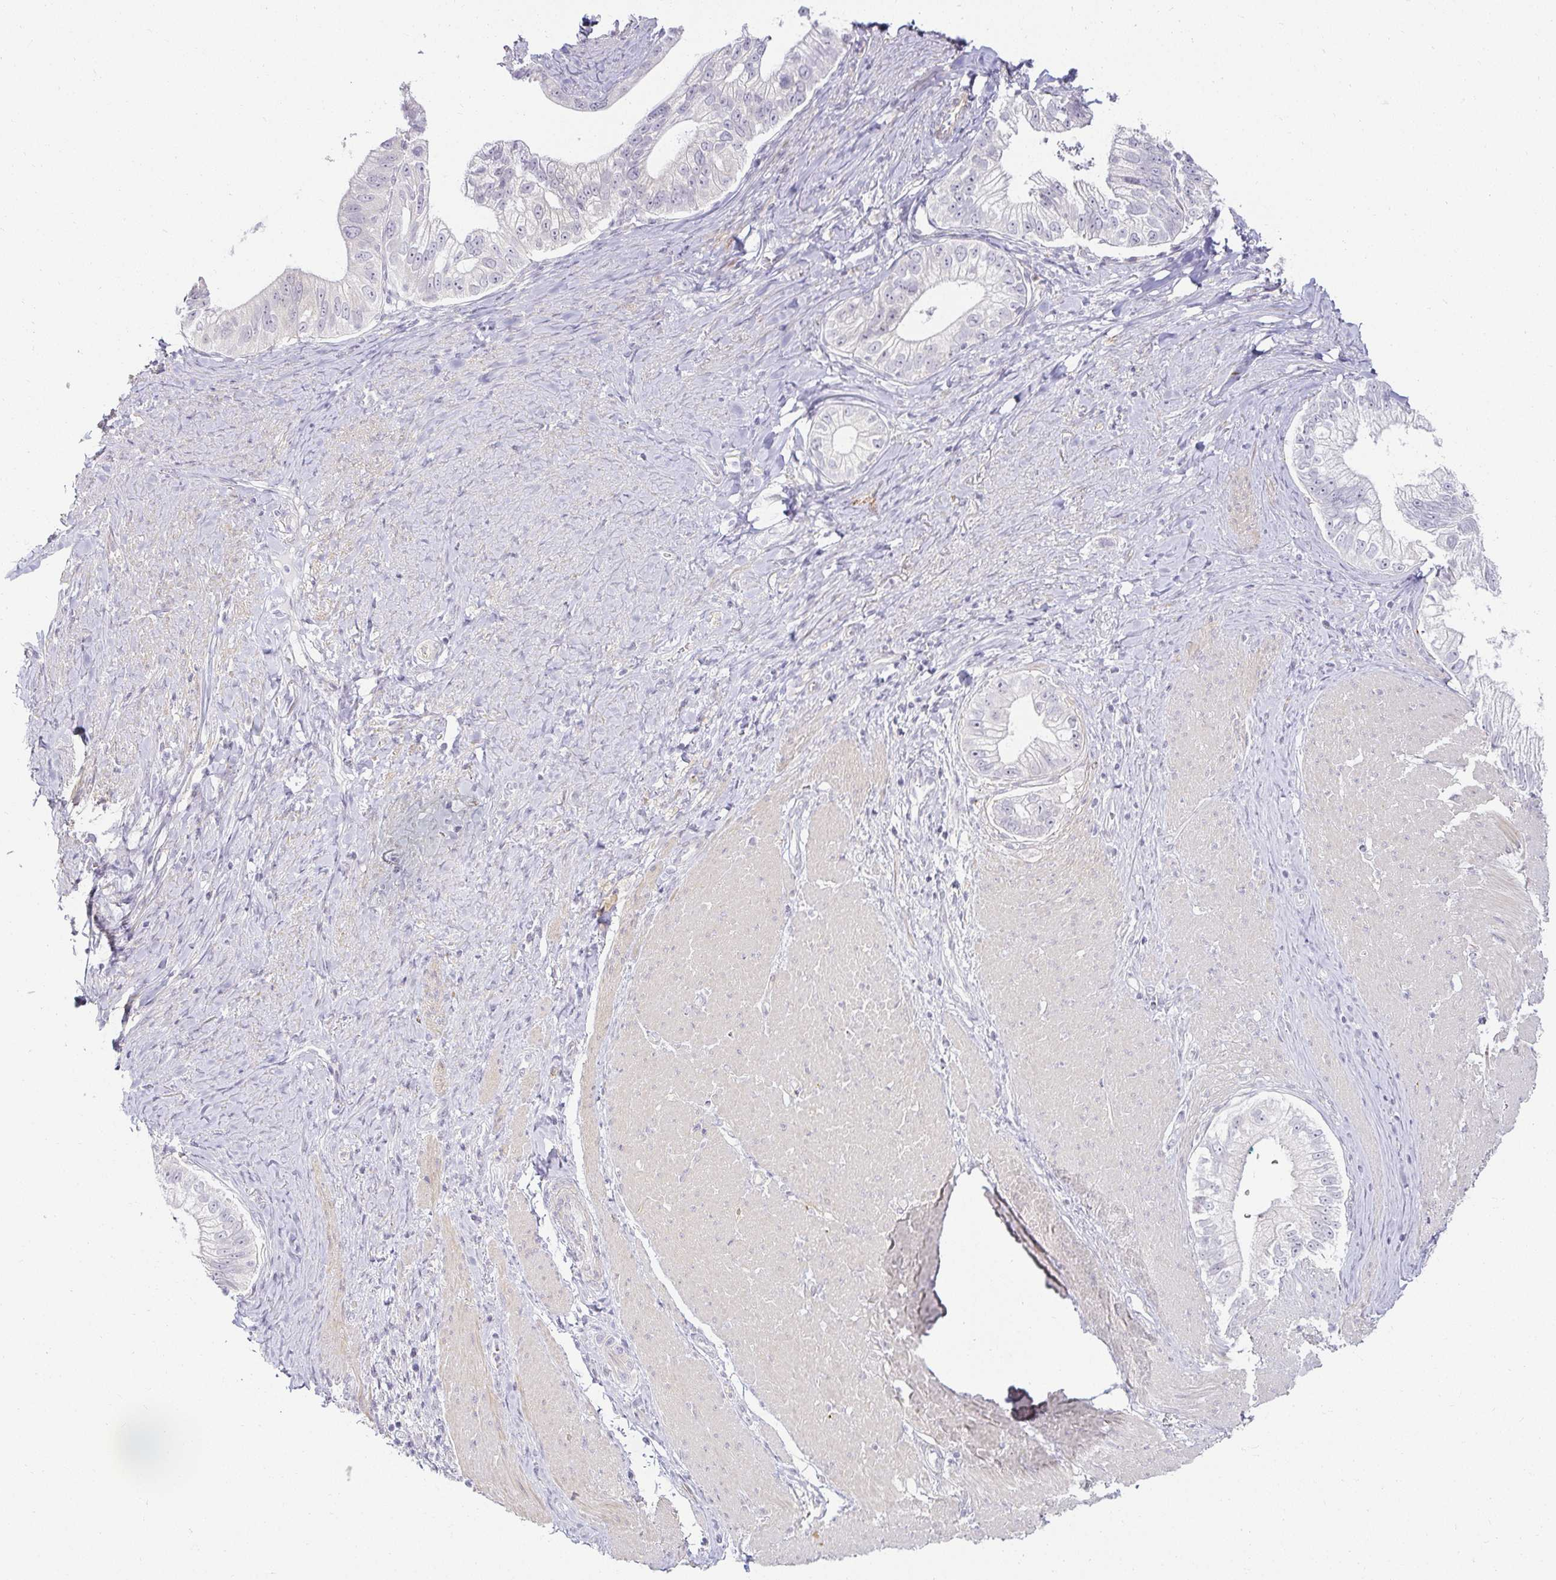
{"staining": {"intensity": "negative", "quantity": "none", "location": "none"}, "tissue": "pancreatic cancer", "cell_type": "Tumor cells", "image_type": "cancer", "snomed": [{"axis": "morphology", "description": "Adenocarcinoma, NOS"}, {"axis": "topography", "description": "Pancreas"}], "caption": "An image of pancreatic adenocarcinoma stained for a protein demonstrates no brown staining in tumor cells. The staining was performed using DAB to visualize the protein expression in brown, while the nuclei were stained in blue with hematoxylin (Magnification: 20x).", "gene": "ACAN", "patient": {"sex": "male", "age": 70}}